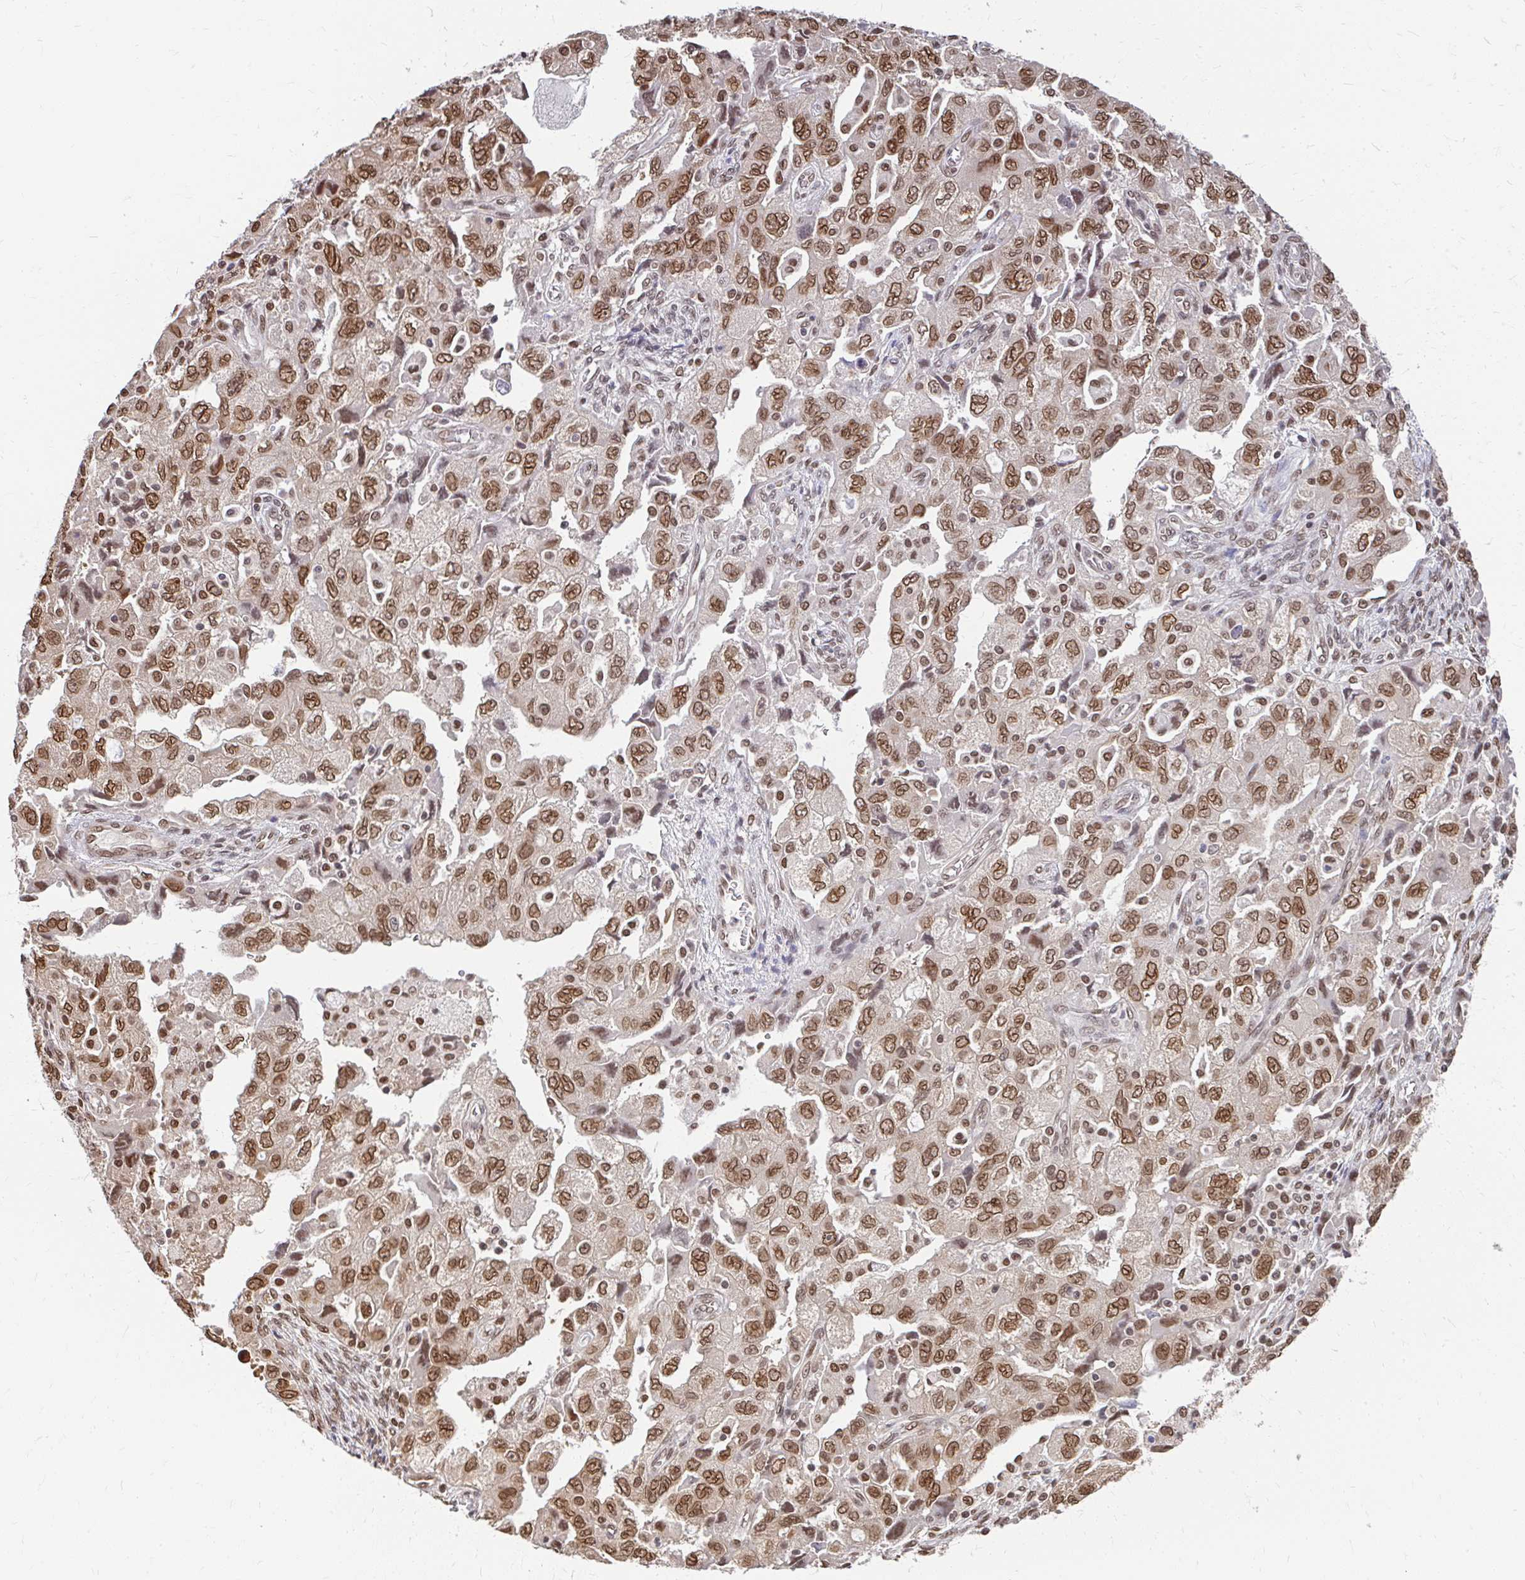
{"staining": {"intensity": "moderate", "quantity": ">75%", "location": "cytoplasmic/membranous,nuclear"}, "tissue": "ovarian cancer", "cell_type": "Tumor cells", "image_type": "cancer", "snomed": [{"axis": "morphology", "description": "Carcinoma, NOS"}, {"axis": "morphology", "description": "Cystadenocarcinoma, serous, NOS"}, {"axis": "topography", "description": "Ovary"}], "caption": "The photomicrograph displays a brown stain indicating the presence of a protein in the cytoplasmic/membranous and nuclear of tumor cells in ovarian cancer. The staining was performed using DAB, with brown indicating positive protein expression. Nuclei are stained blue with hematoxylin.", "gene": "XPO1", "patient": {"sex": "female", "age": 69}}